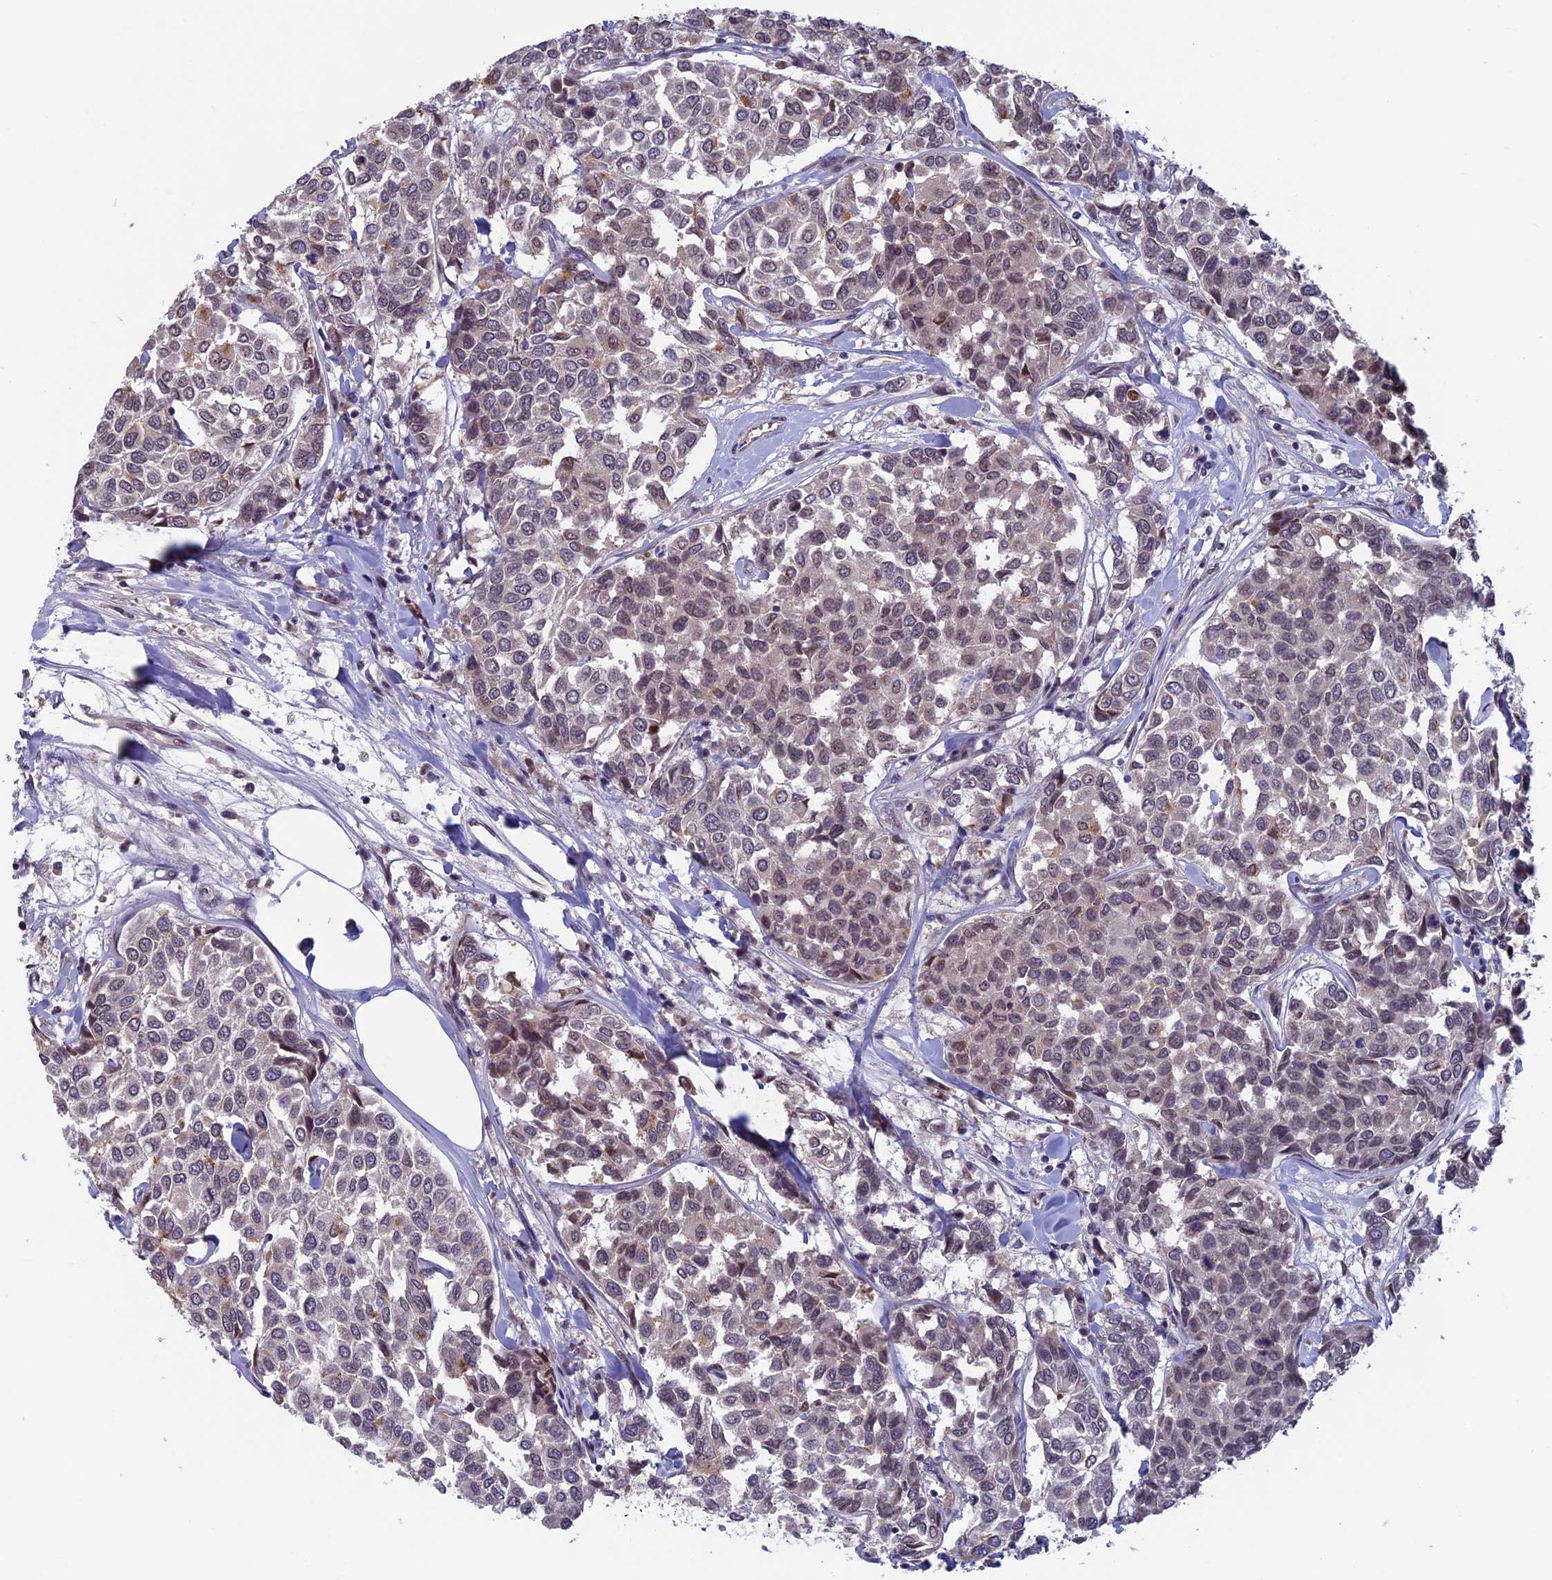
{"staining": {"intensity": "weak", "quantity": "25%-75%", "location": "nuclear"}, "tissue": "breast cancer", "cell_type": "Tumor cells", "image_type": "cancer", "snomed": [{"axis": "morphology", "description": "Duct carcinoma"}, {"axis": "topography", "description": "Breast"}], "caption": "Immunohistochemistry (DAB) staining of breast infiltrating ductal carcinoma exhibits weak nuclear protein staining in about 25%-75% of tumor cells.", "gene": "SPIRE1", "patient": {"sex": "female", "age": 55}}